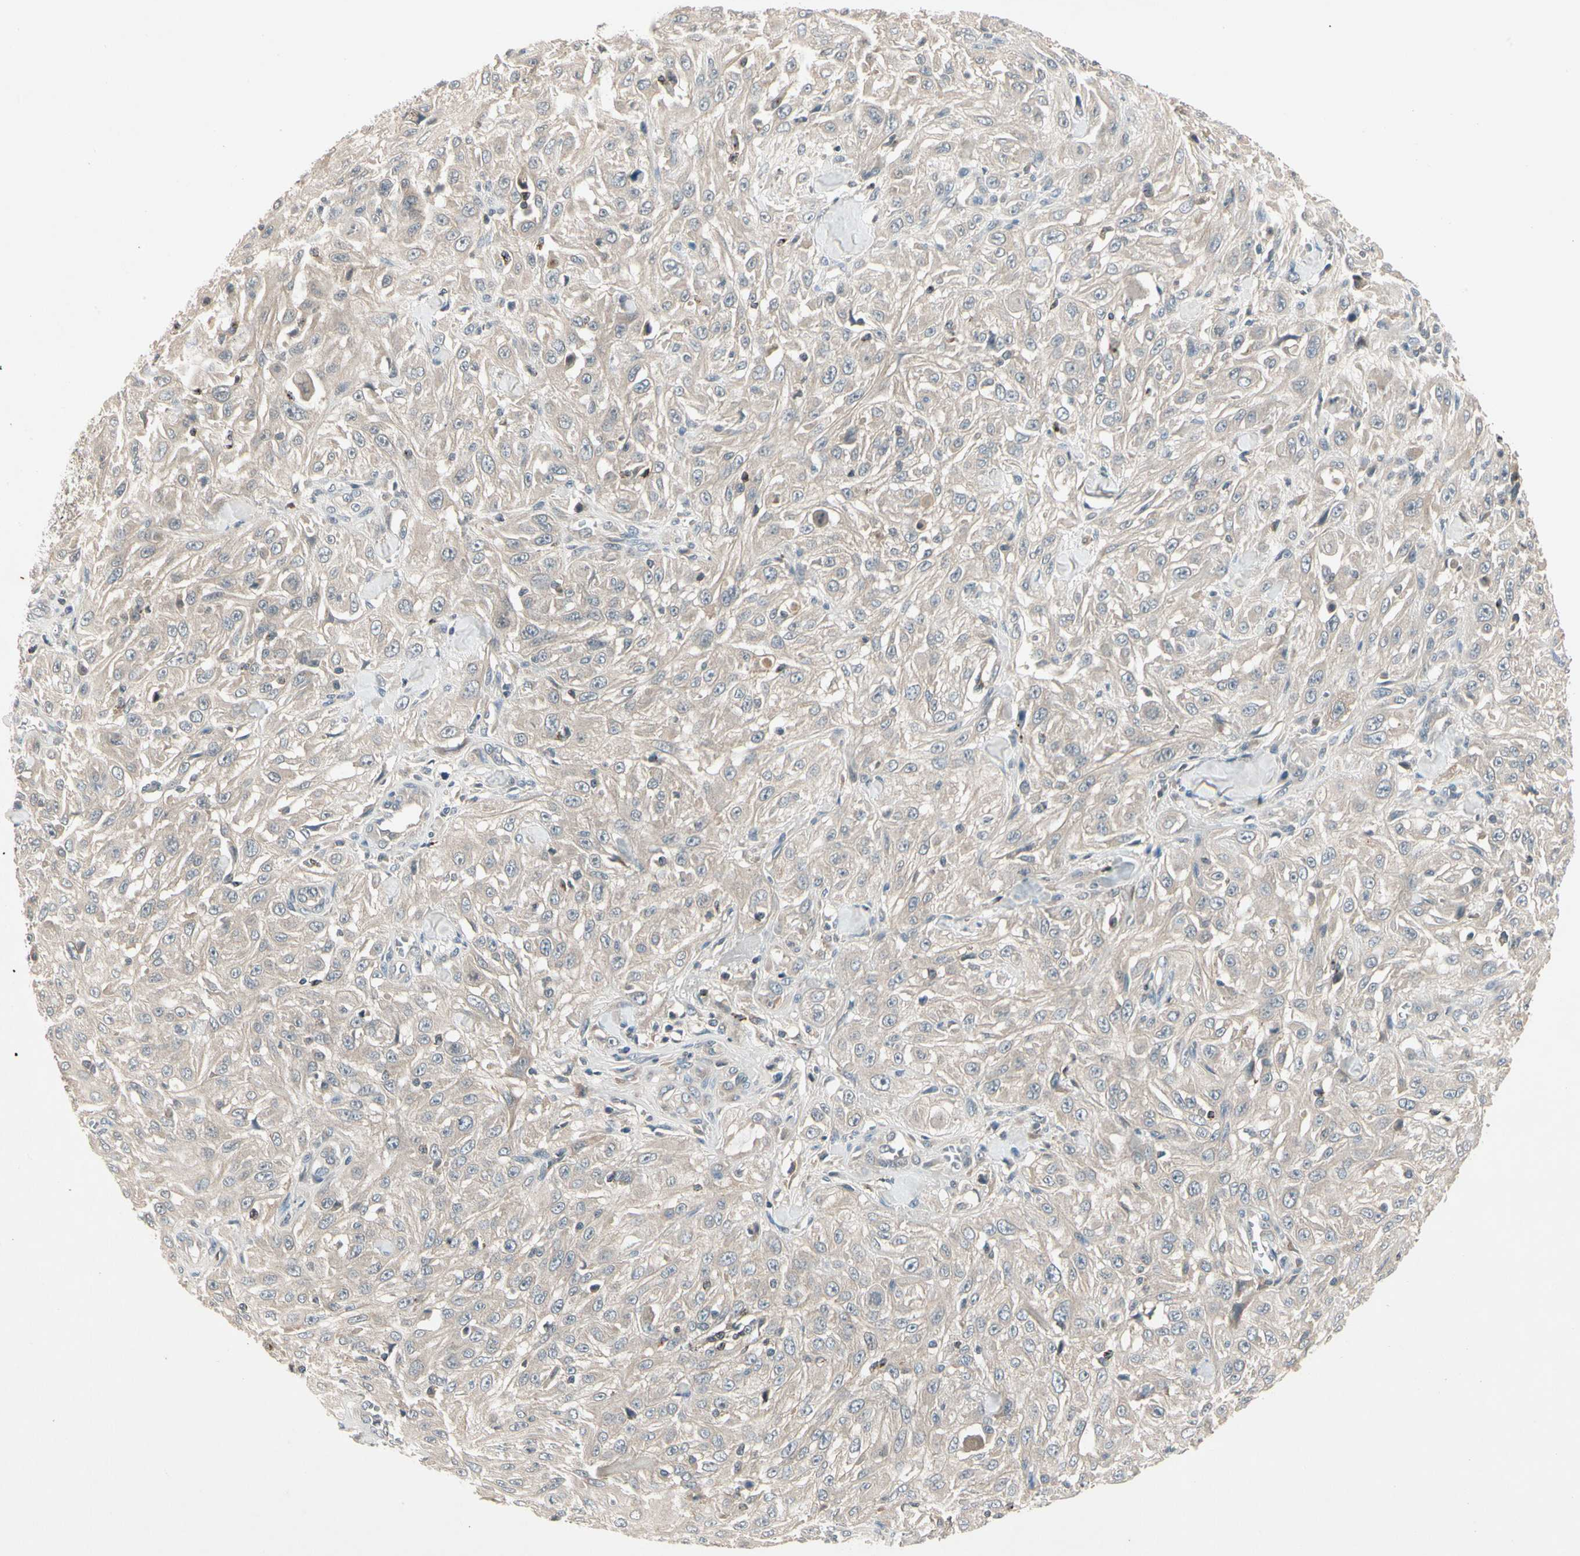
{"staining": {"intensity": "weak", "quantity": ">75%", "location": "cytoplasmic/membranous"}, "tissue": "skin cancer", "cell_type": "Tumor cells", "image_type": "cancer", "snomed": [{"axis": "morphology", "description": "Squamous cell carcinoma, NOS"}, {"axis": "morphology", "description": "Squamous cell carcinoma, metastatic, NOS"}, {"axis": "topography", "description": "Skin"}, {"axis": "topography", "description": "Lymph node"}], "caption": "A high-resolution photomicrograph shows immunohistochemistry (IHC) staining of skin metastatic squamous cell carcinoma, which displays weak cytoplasmic/membranous positivity in approximately >75% of tumor cells.", "gene": "CCL4", "patient": {"sex": "male", "age": 75}}